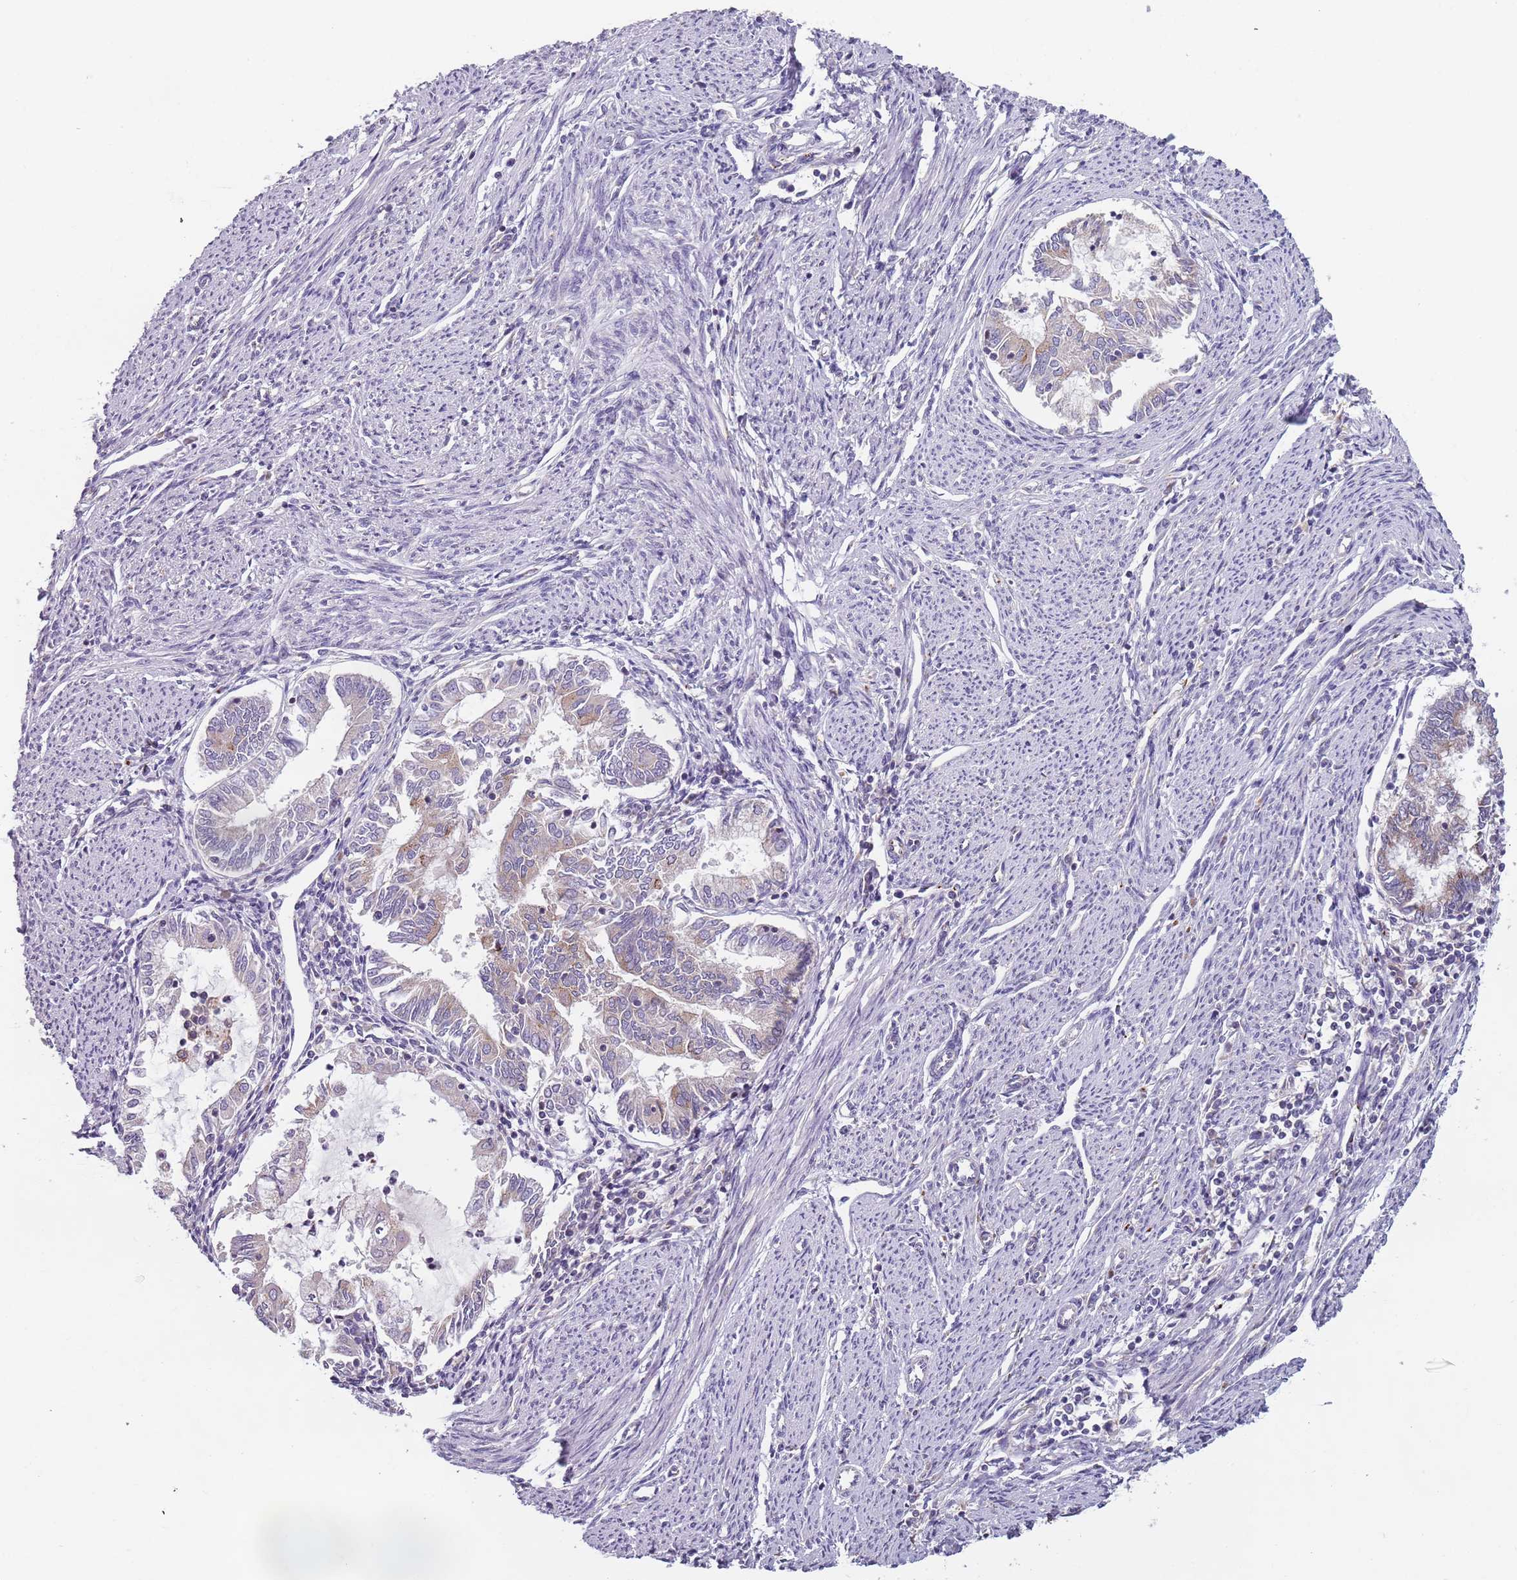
{"staining": {"intensity": "negative", "quantity": "none", "location": "none"}, "tissue": "endometrial cancer", "cell_type": "Tumor cells", "image_type": "cancer", "snomed": [{"axis": "morphology", "description": "Adenocarcinoma, NOS"}, {"axis": "topography", "description": "Endometrium"}], "caption": "DAB immunohistochemical staining of human endometrial cancer displays no significant positivity in tumor cells. The staining was performed using DAB (3,3'-diaminobenzidine) to visualize the protein expression in brown, while the nuclei were stained in blue with hematoxylin (Magnification: 20x).", "gene": "AKTIP", "patient": {"sex": "female", "age": 79}}